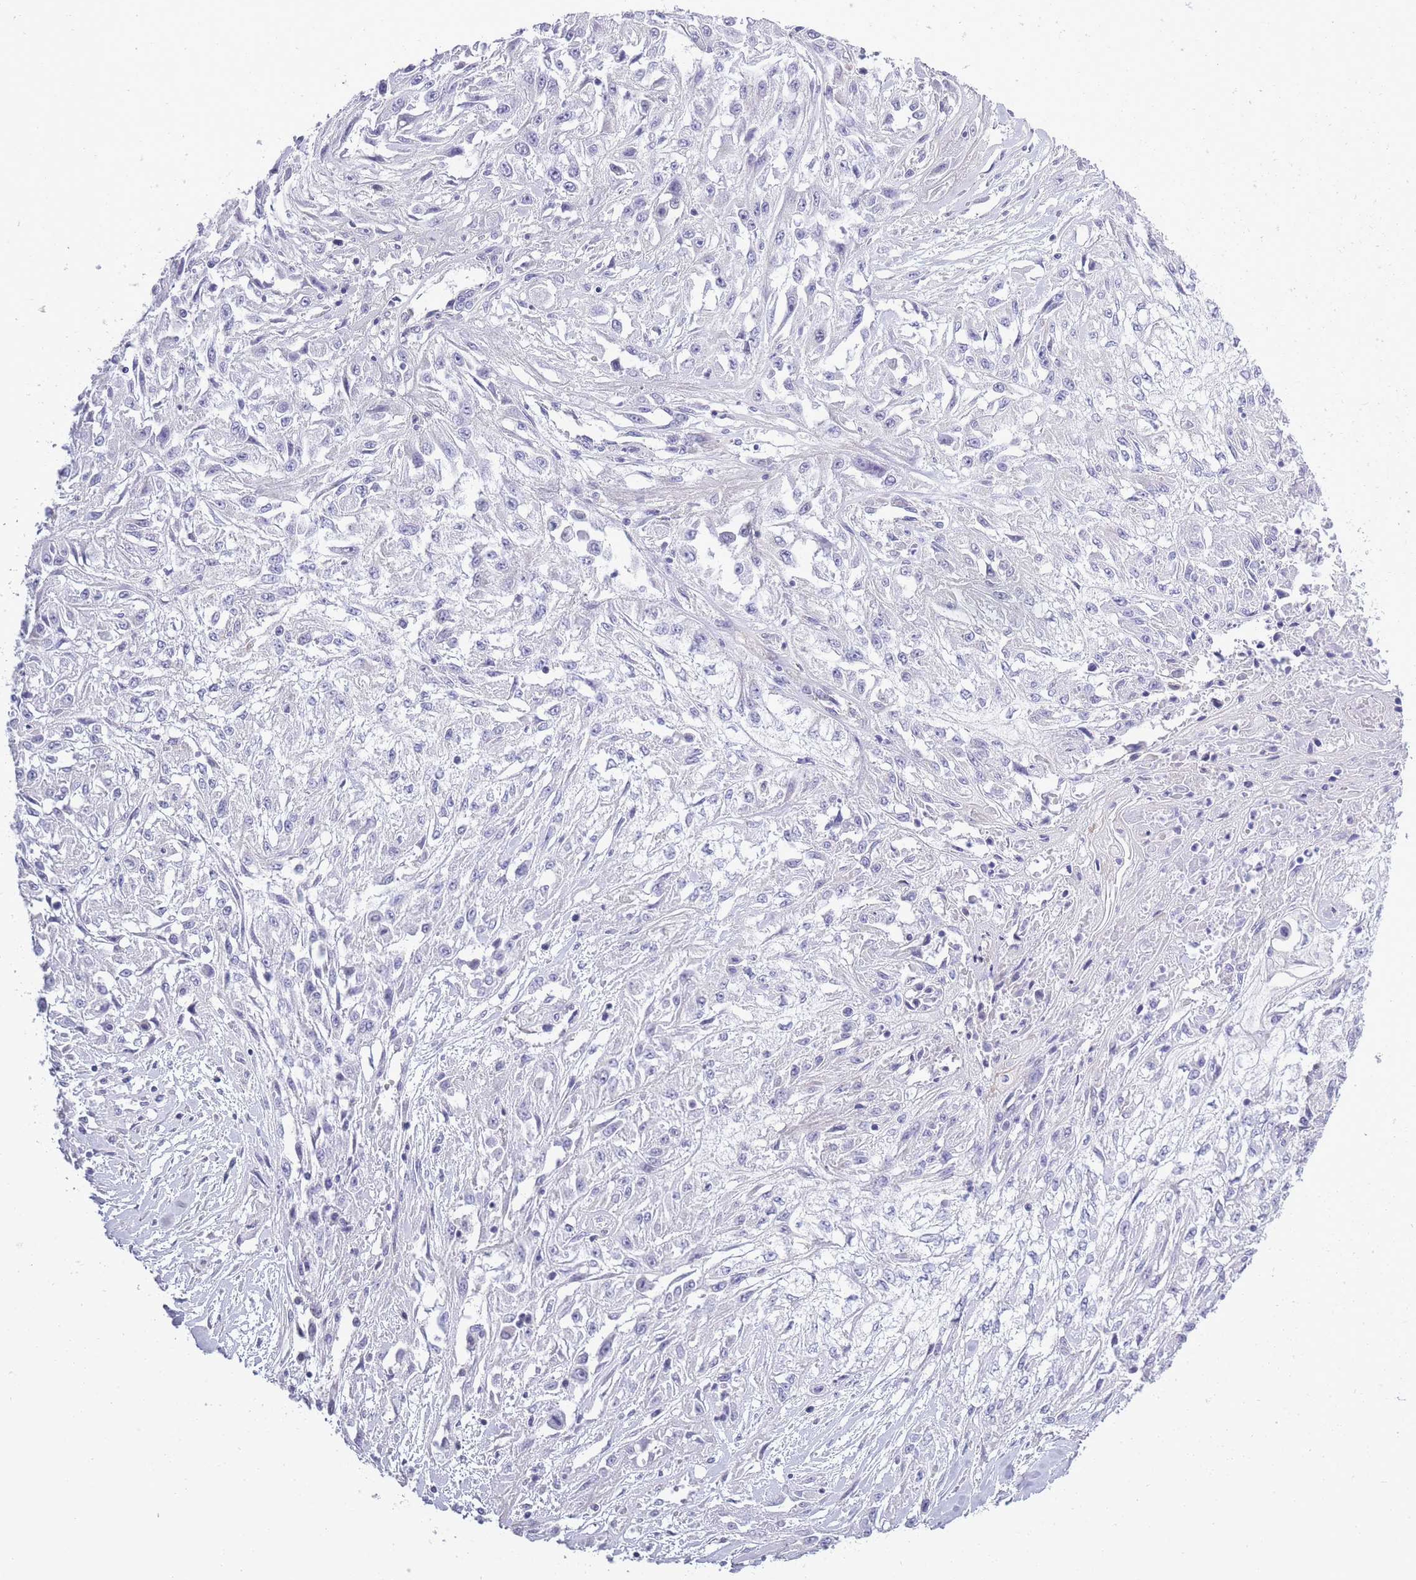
{"staining": {"intensity": "negative", "quantity": "none", "location": "none"}, "tissue": "skin cancer", "cell_type": "Tumor cells", "image_type": "cancer", "snomed": [{"axis": "morphology", "description": "Squamous cell carcinoma, NOS"}, {"axis": "morphology", "description": "Squamous cell carcinoma, metastatic, NOS"}, {"axis": "topography", "description": "Skin"}, {"axis": "topography", "description": "Lymph node"}], "caption": "Skin cancer was stained to show a protein in brown. There is no significant staining in tumor cells. (Stains: DAB immunohistochemistry with hematoxylin counter stain, Microscopy: brightfield microscopy at high magnification).", "gene": "ZBTB24", "patient": {"sex": "male", "age": 75}}